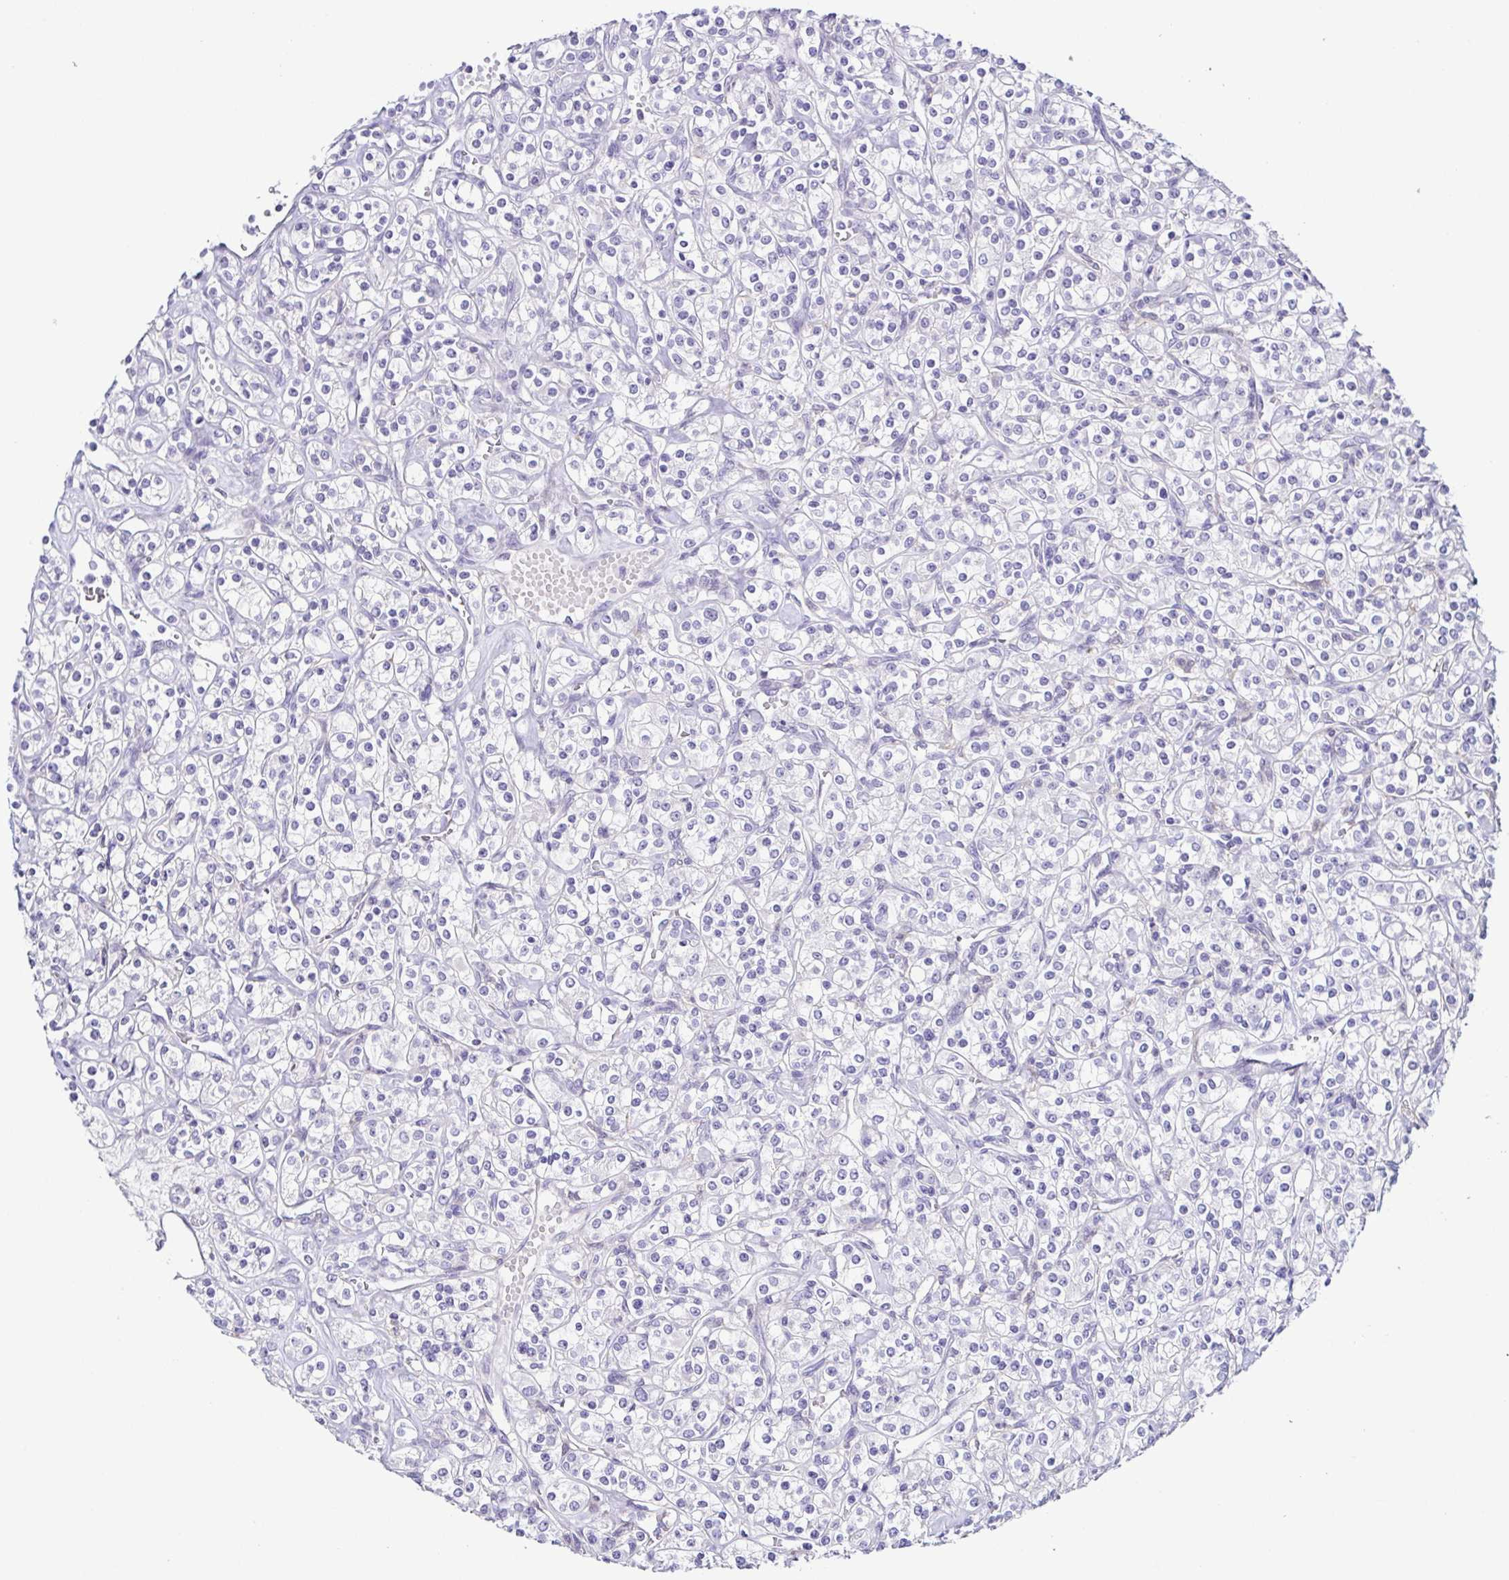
{"staining": {"intensity": "negative", "quantity": "none", "location": "none"}, "tissue": "renal cancer", "cell_type": "Tumor cells", "image_type": "cancer", "snomed": [{"axis": "morphology", "description": "Adenocarcinoma, NOS"}, {"axis": "topography", "description": "Kidney"}], "caption": "DAB (3,3'-diaminobenzidine) immunohistochemical staining of human adenocarcinoma (renal) reveals no significant positivity in tumor cells.", "gene": "TERT", "patient": {"sex": "male", "age": 77}}